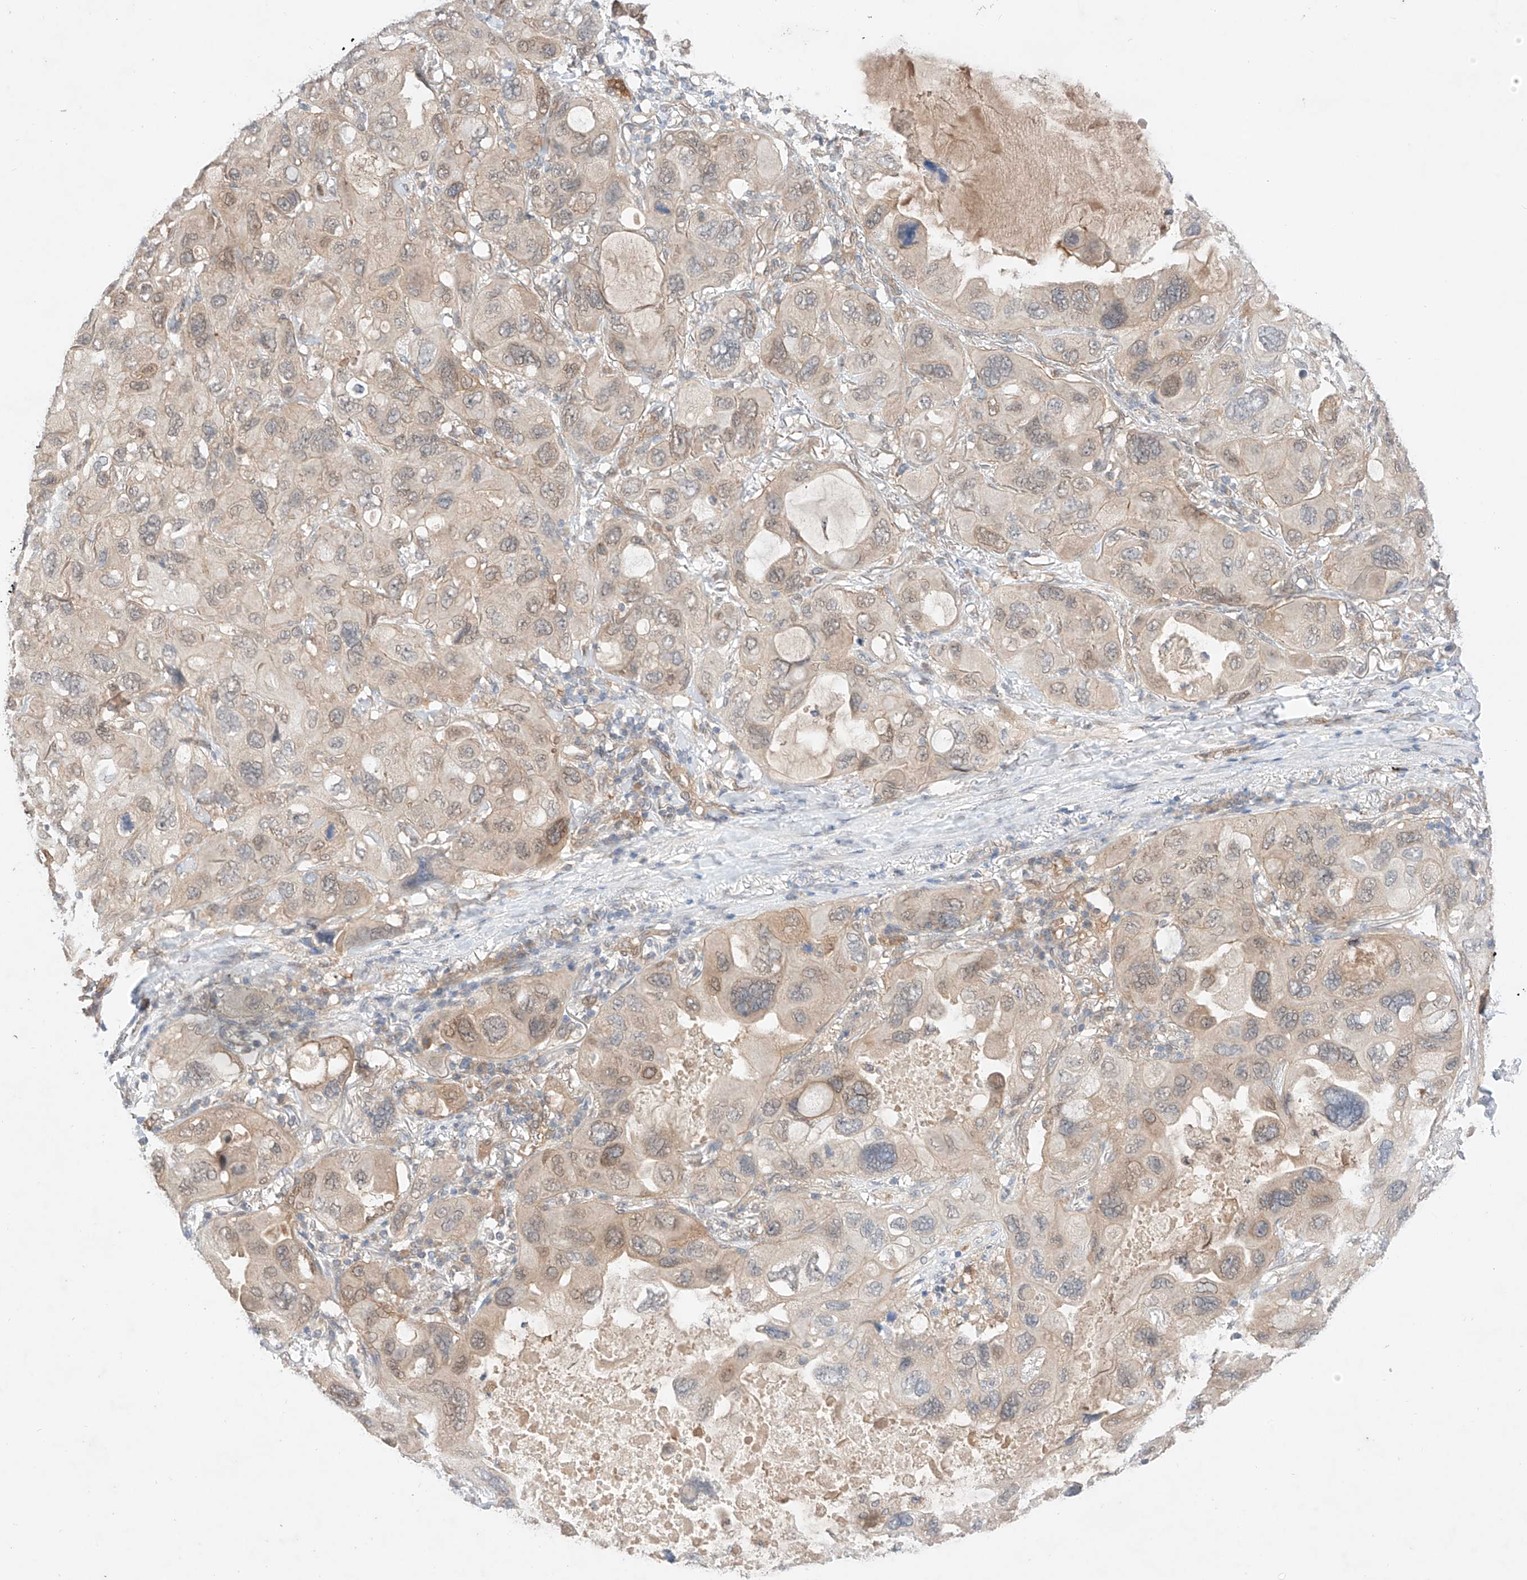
{"staining": {"intensity": "weak", "quantity": "25%-75%", "location": "cytoplasmic/membranous"}, "tissue": "lung cancer", "cell_type": "Tumor cells", "image_type": "cancer", "snomed": [{"axis": "morphology", "description": "Squamous cell carcinoma, NOS"}, {"axis": "topography", "description": "Lung"}], "caption": "This photomicrograph demonstrates lung squamous cell carcinoma stained with immunohistochemistry to label a protein in brown. The cytoplasmic/membranous of tumor cells show weak positivity for the protein. Nuclei are counter-stained blue.", "gene": "ZNF124", "patient": {"sex": "female", "age": 73}}